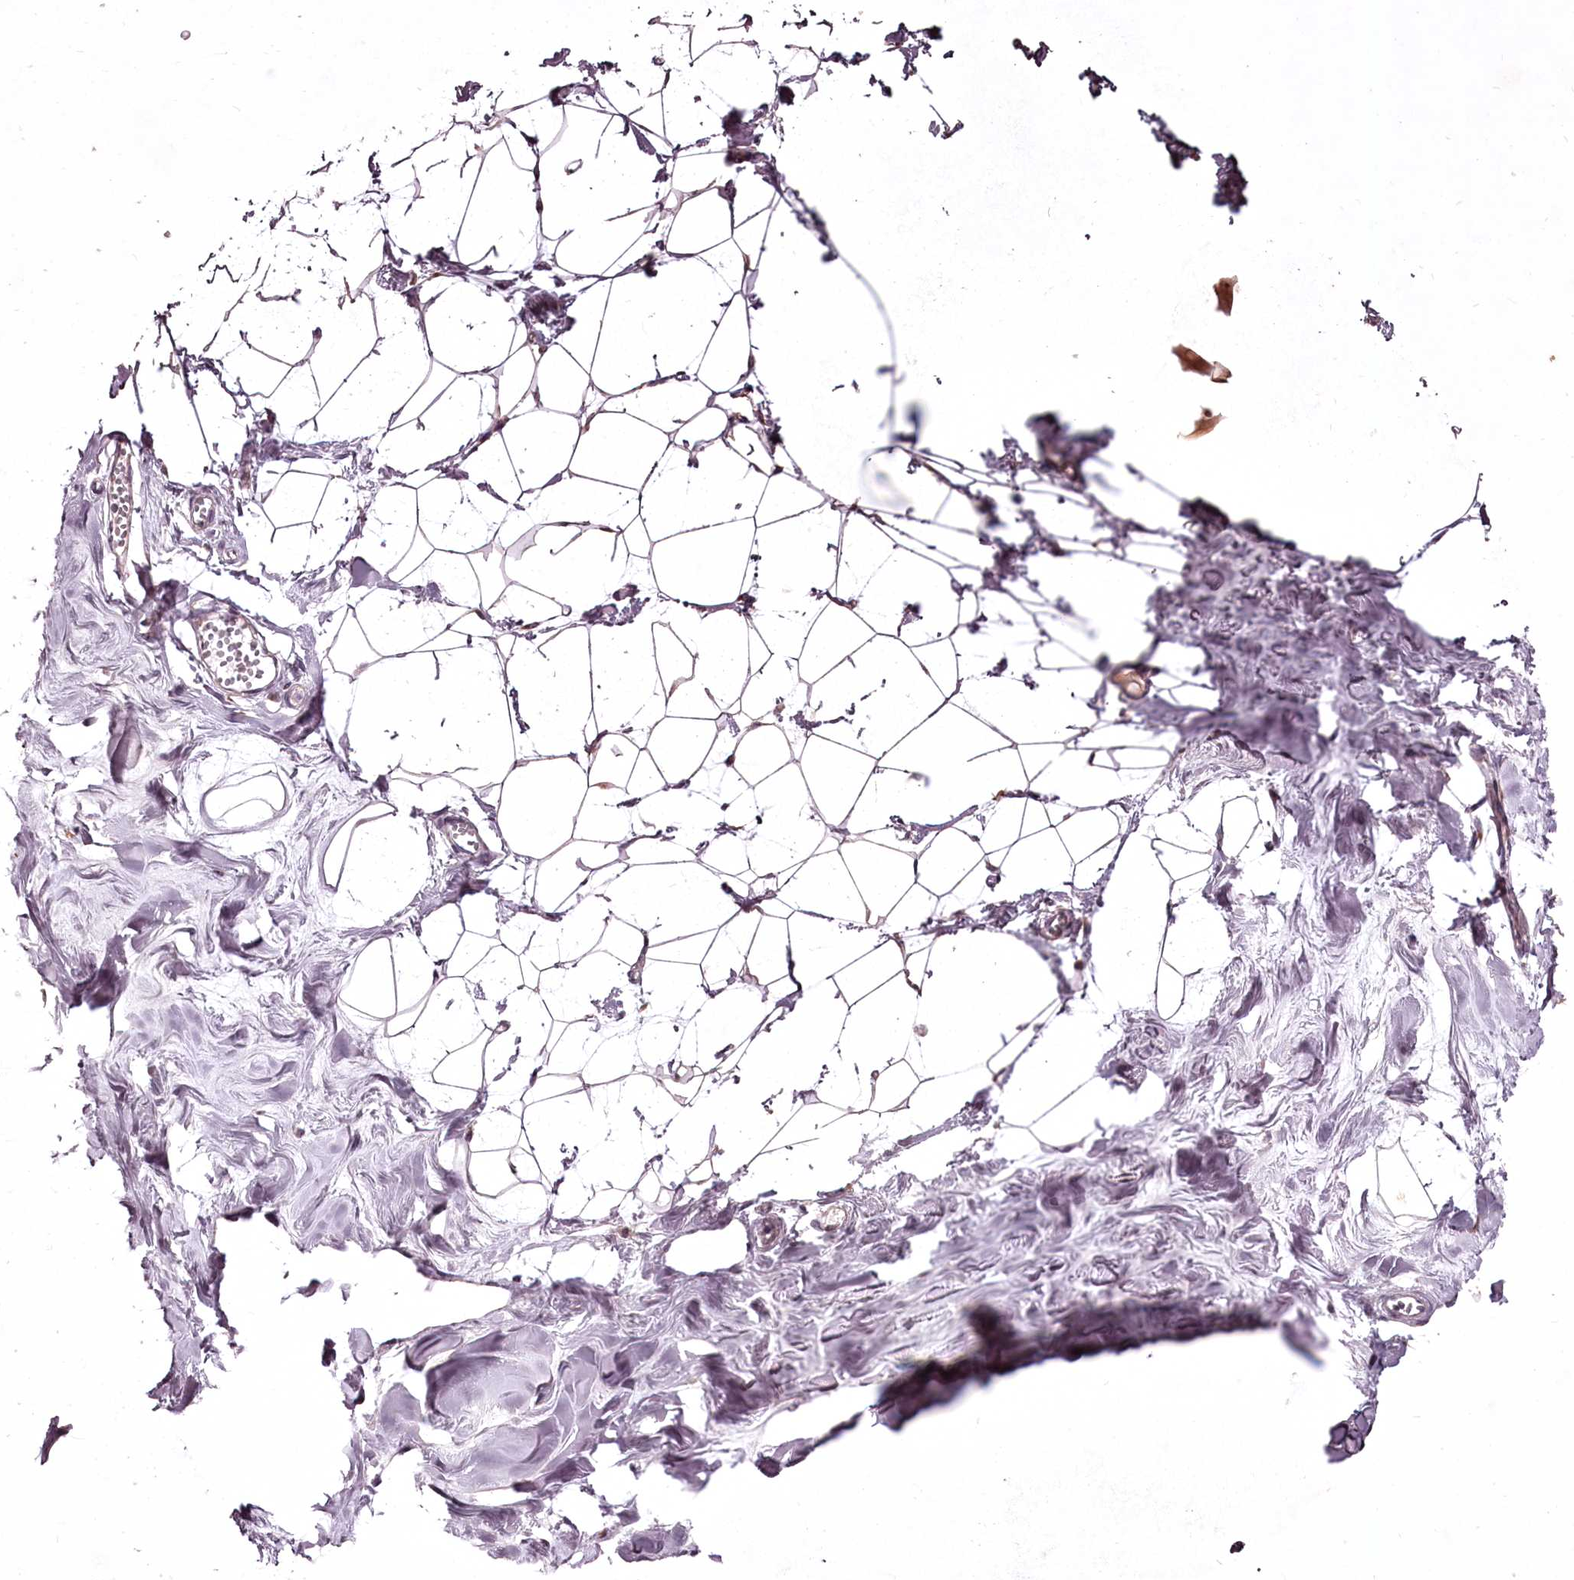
{"staining": {"intensity": "negative", "quantity": "none", "location": "none"}, "tissue": "breast", "cell_type": "Adipocytes", "image_type": "normal", "snomed": [{"axis": "morphology", "description": "Normal tissue, NOS"}, {"axis": "topography", "description": "Breast"}], "caption": "Immunohistochemistry (IHC) image of unremarkable breast: breast stained with DAB shows no significant protein expression in adipocytes.", "gene": "ADRA1D", "patient": {"sex": "female", "age": 27}}